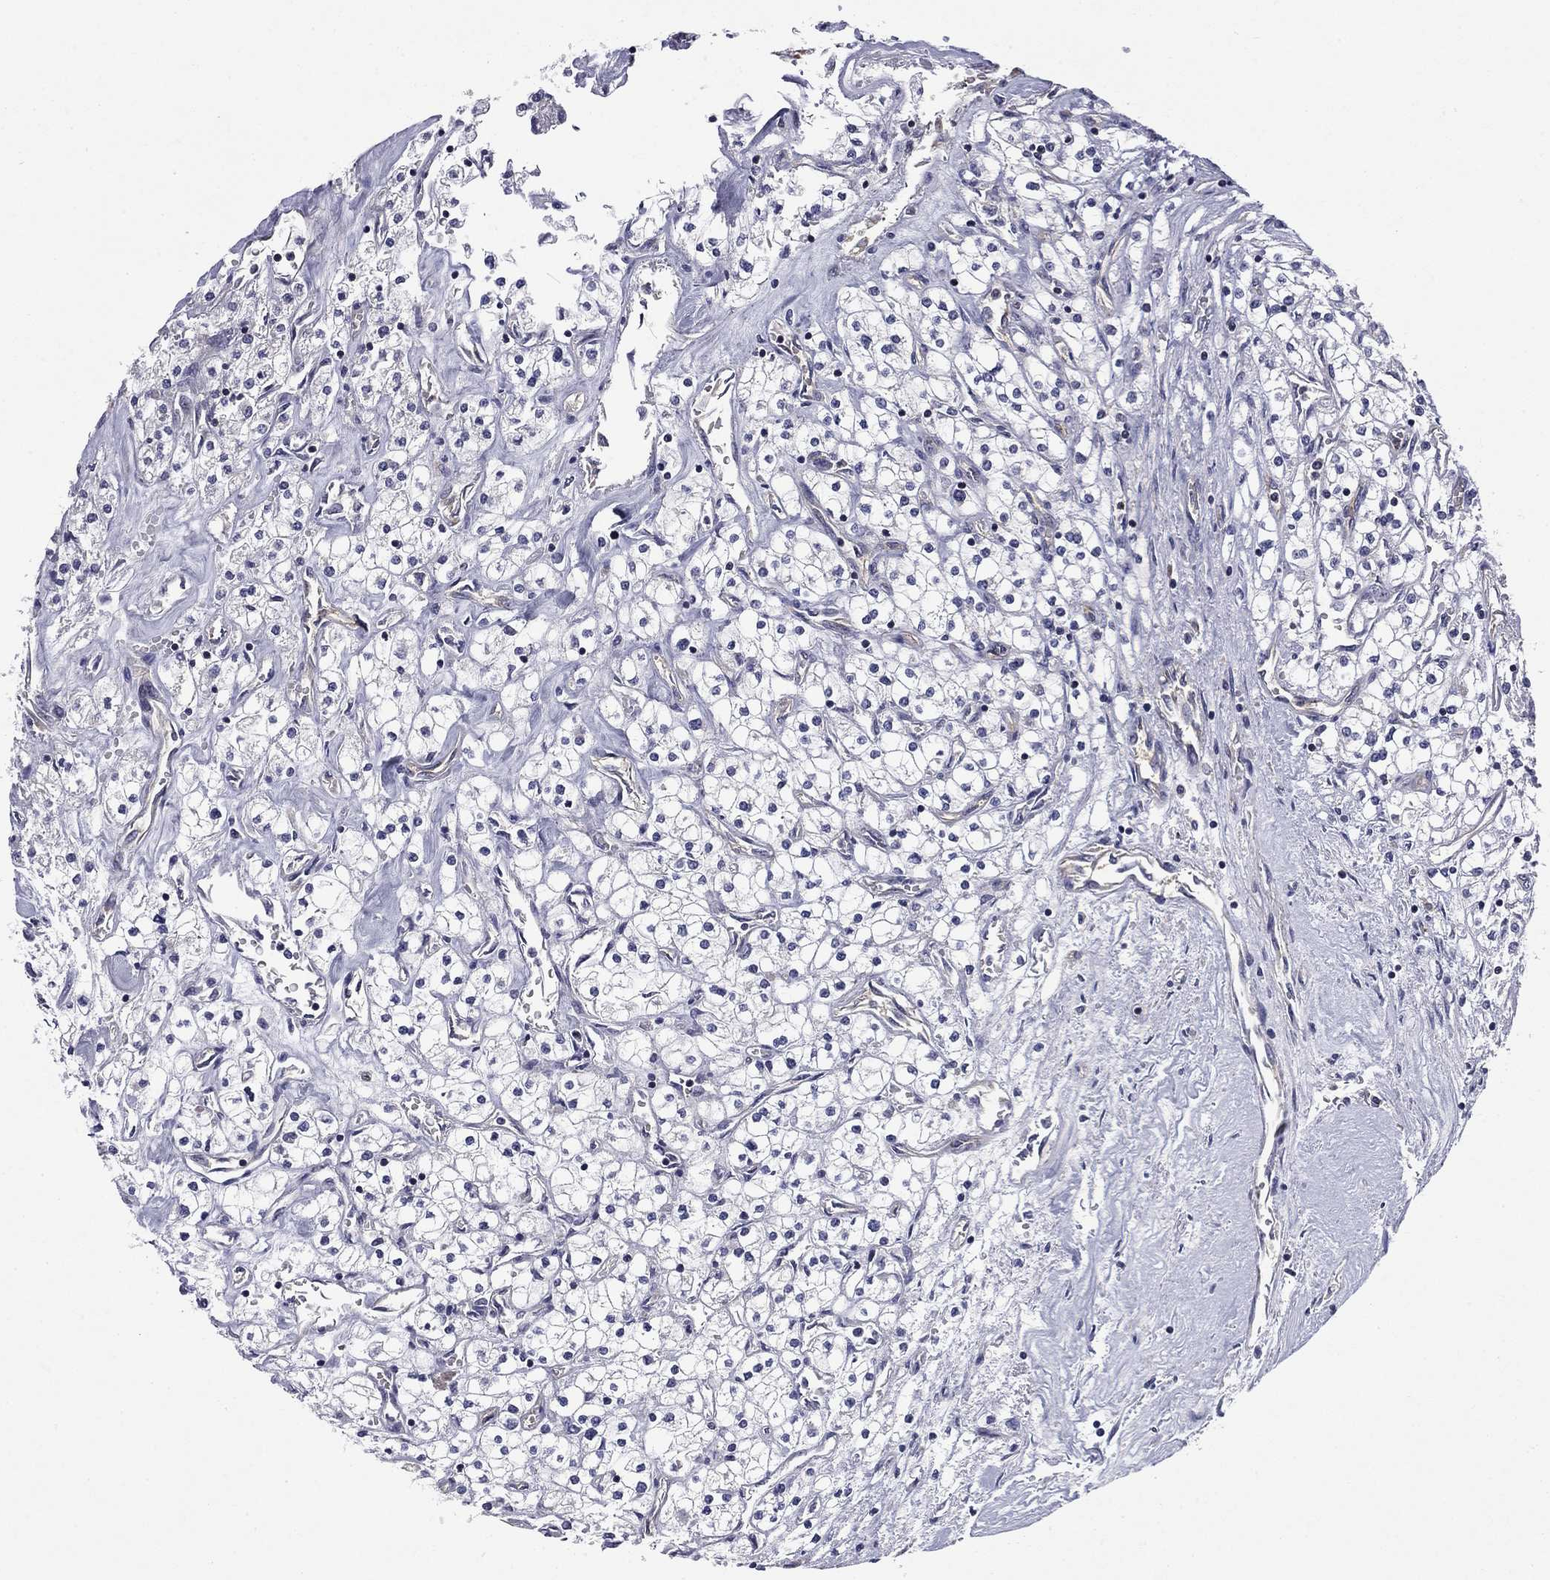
{"staining": {"intensity": "negative", "quantity": "none", "location": "none"}, "tissue": "renal cancer", "cell_type": "Tumor cells", "image_type": "cancer", "snomed": [{"axis": "morphology", "description": "Adenocarcinoma, NOS"}, {"axis": "topography", "description": "Kidney"}], "caption": "High power microscopy histopathology image of an immunohistochemistry photomicrograph of renal cancer, revealing no significant positivity in tumor cells.", "gene": "ARHGAP45", "patient": {"sex": "male", "age": 80}}